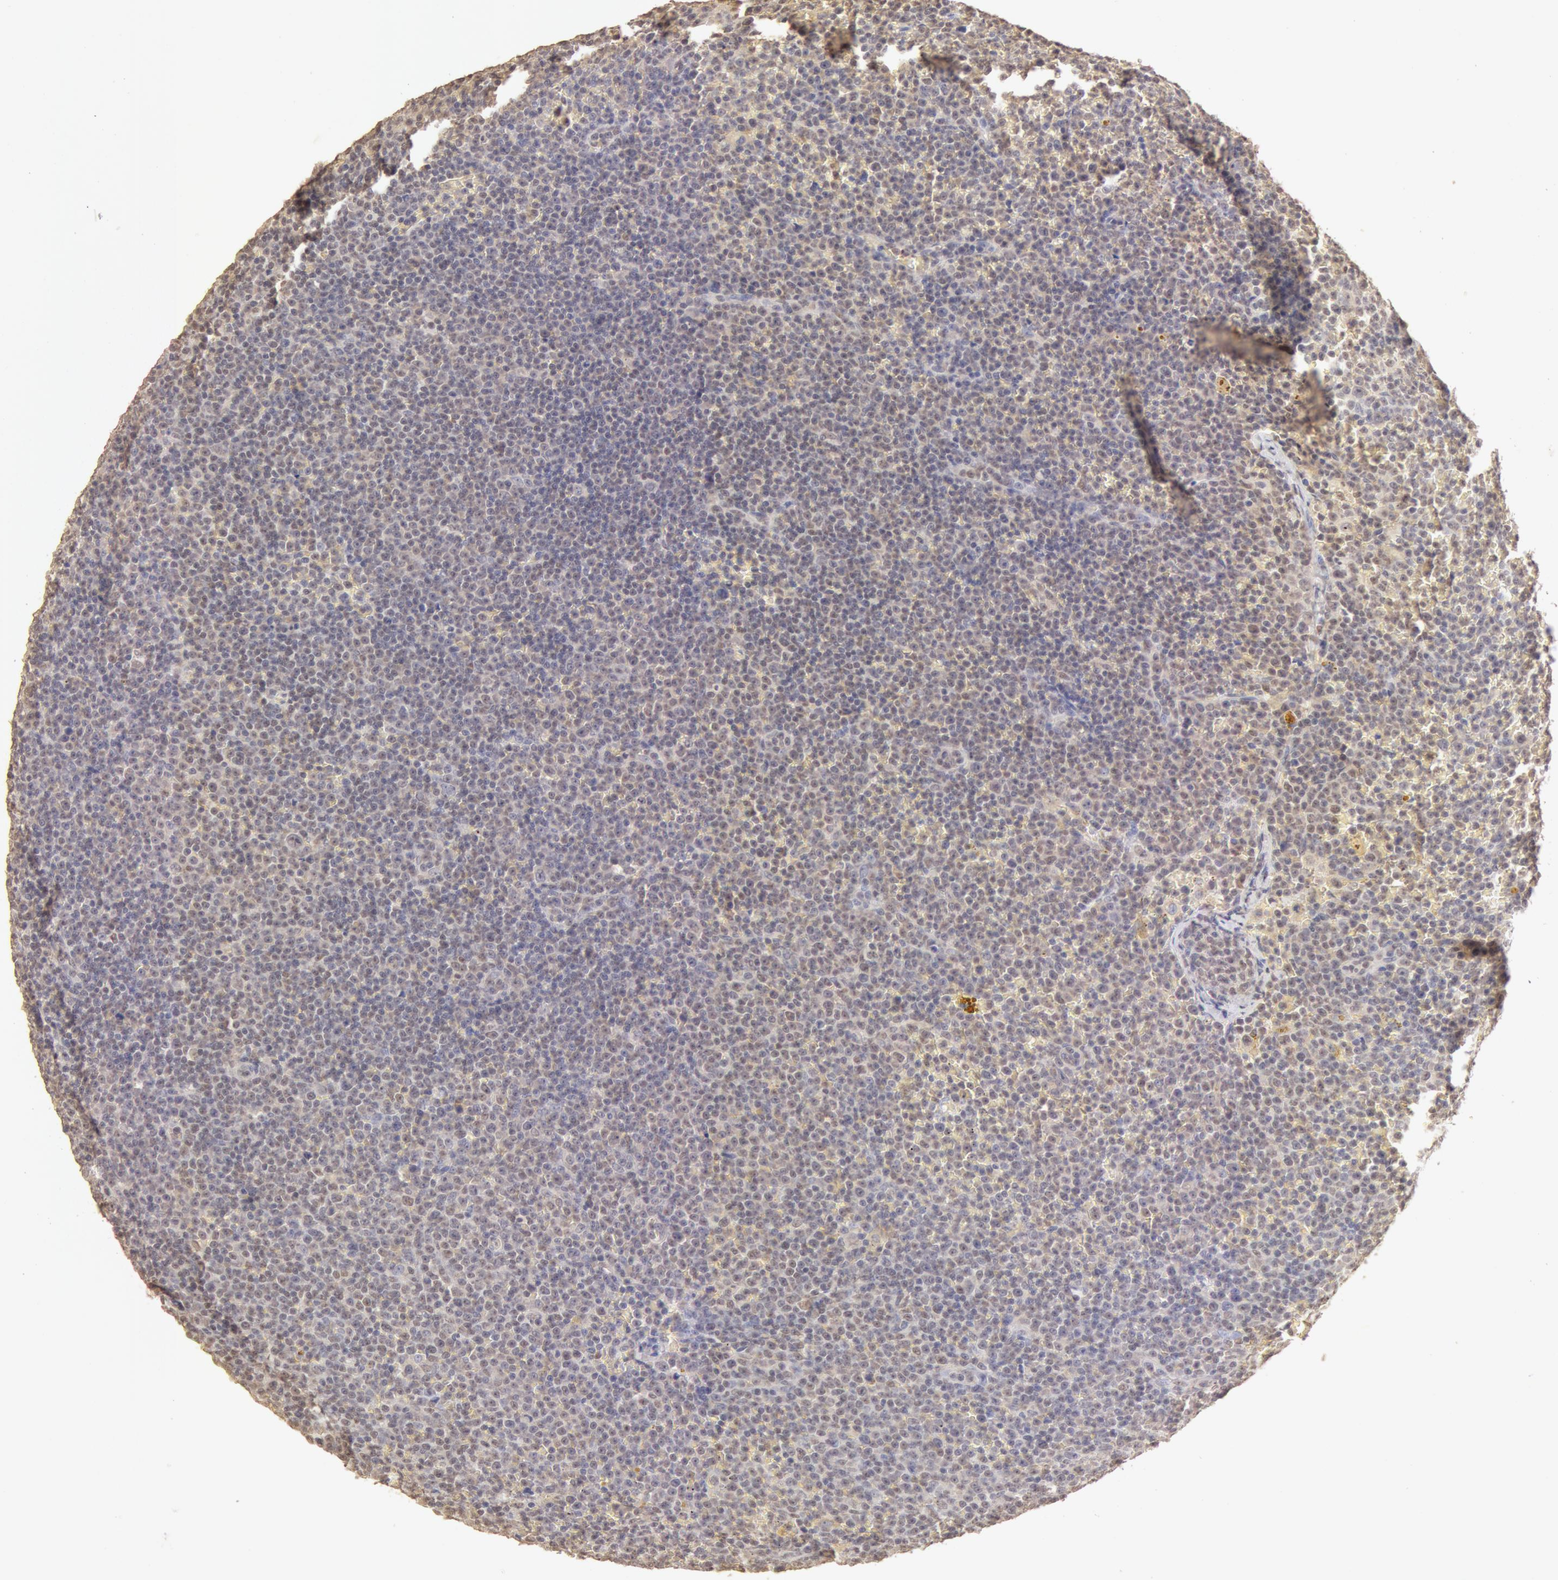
{"staining": {"intensity": "weak", "quantity": "25%-75%", "location": "cytoplasmic/membranous,nuclear"}, "tissue": "lymphoma", "cell_type": "Tumor cells", "image_type": "cancer", "snomed": [{"axis": "morphology", "description": "Malignant lymphoma, non-Hodgkin's type, Low grade"}, {"axis": "topography", "description": "Lymph node"}], "caption": "Tumor cells demonstrate low levels of weak cytoplasmic/membranous and nuclear expression in approximately 25%-75% of cells in human lymphoma.", "gene": "SNRNP70", "patient": {"sex": "male", "age": 50}}